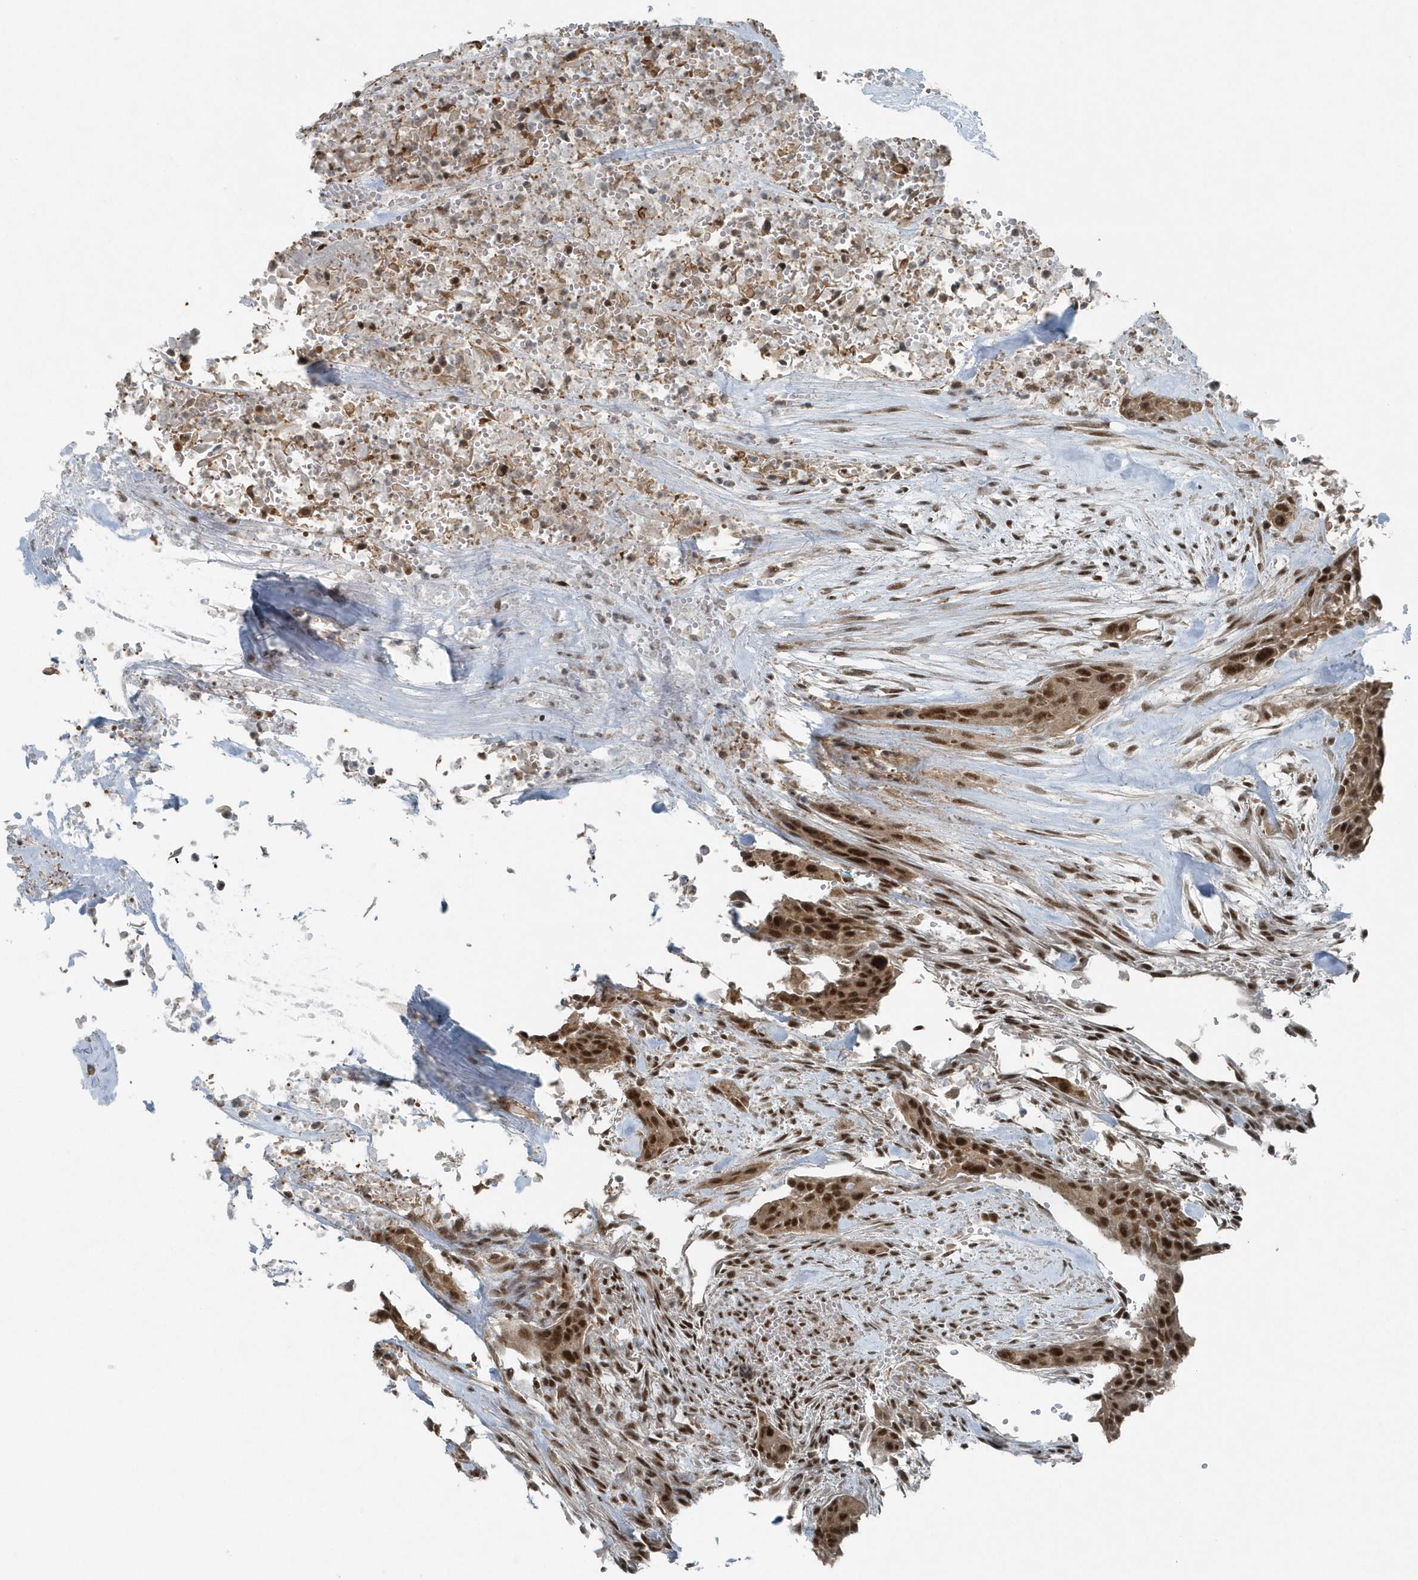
{"staining": {"intensity": "strong", "quantity": ">75%", "location": "cytoplasmic/membranous,nuclear"}, "tissue": "urothelial cancer", "cell_type": "Tumor cells", "image_type": "cancer", "snomed": [{"axis": "morphology", "description": "Urothelial carcinoma, High grade"}, {"axis": "topography", "description": "Urinary bladder"}], "caption": "Protein analysis of urothelial cancer tissue demonstrates strong cytoplasmic/membranous and nuclear positivity in about >75% of tumor cells.", "gene": "YTHDC1", "patient": {"sex": "male", "age": 35}}